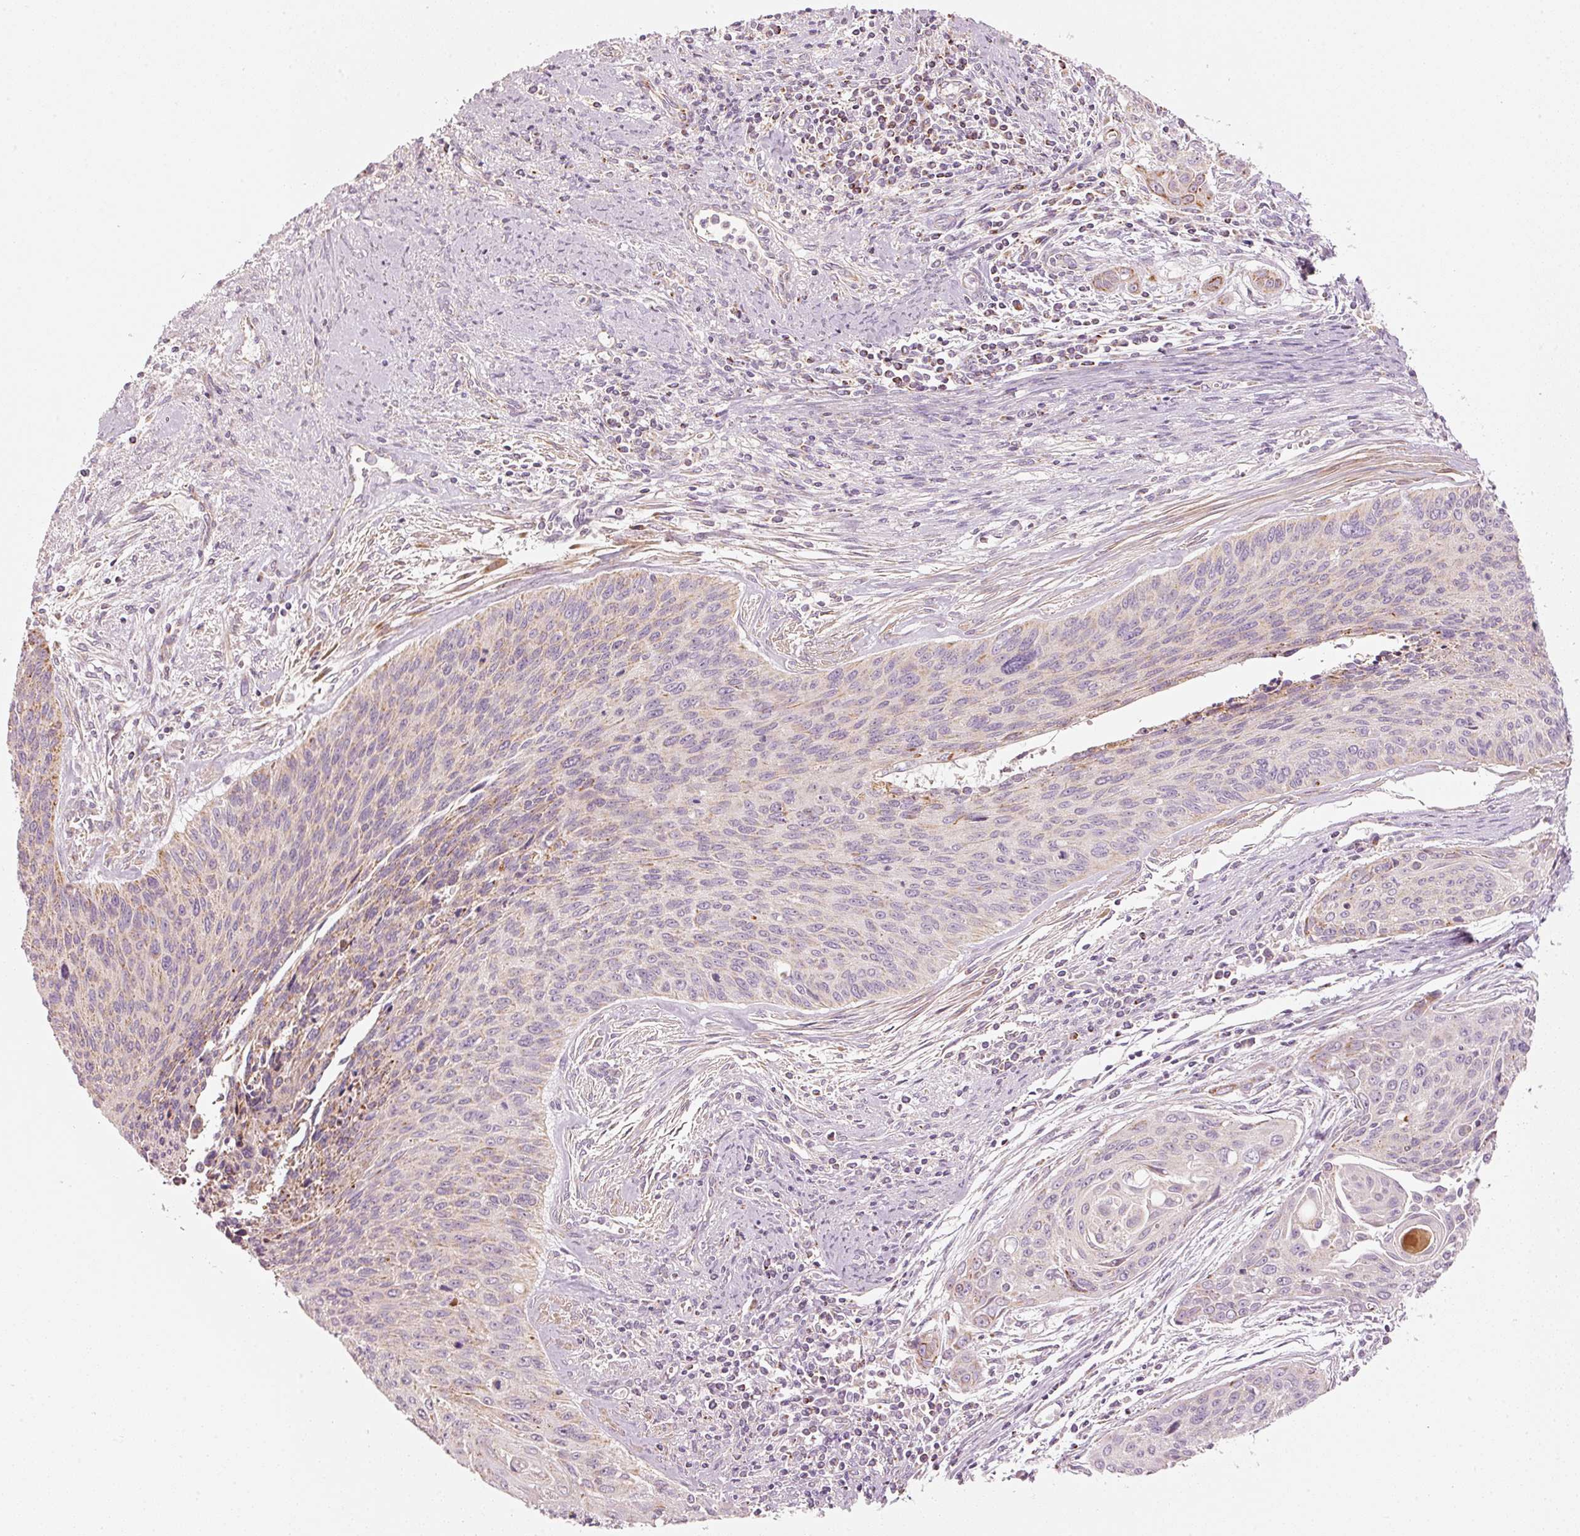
{"staining": {"intensity": "negative", "quantity": "none", "location": "none"}, "tissue": "cervical cancer", "cell_type": "Tumor cells", "image_type": "cancer", "snomed": [{"axis": "morphology", "description": "Squamous cell carcinoma, NOS"}, {"axis": "topography", "description": "Cervix"}], "caption": "High power microscopy histopathology image of an immunohistochemistry (IHC) micrograph of cervical cancer, revealing no significant staining in tumor cells. (DAB (3,3'-diaminobenzidine) immunohistochemistry (IHC) visualized using brightfield microscopy, high magnification).", "gene": "C17orf98", "patient": {"sex": "female", "age": 55}}